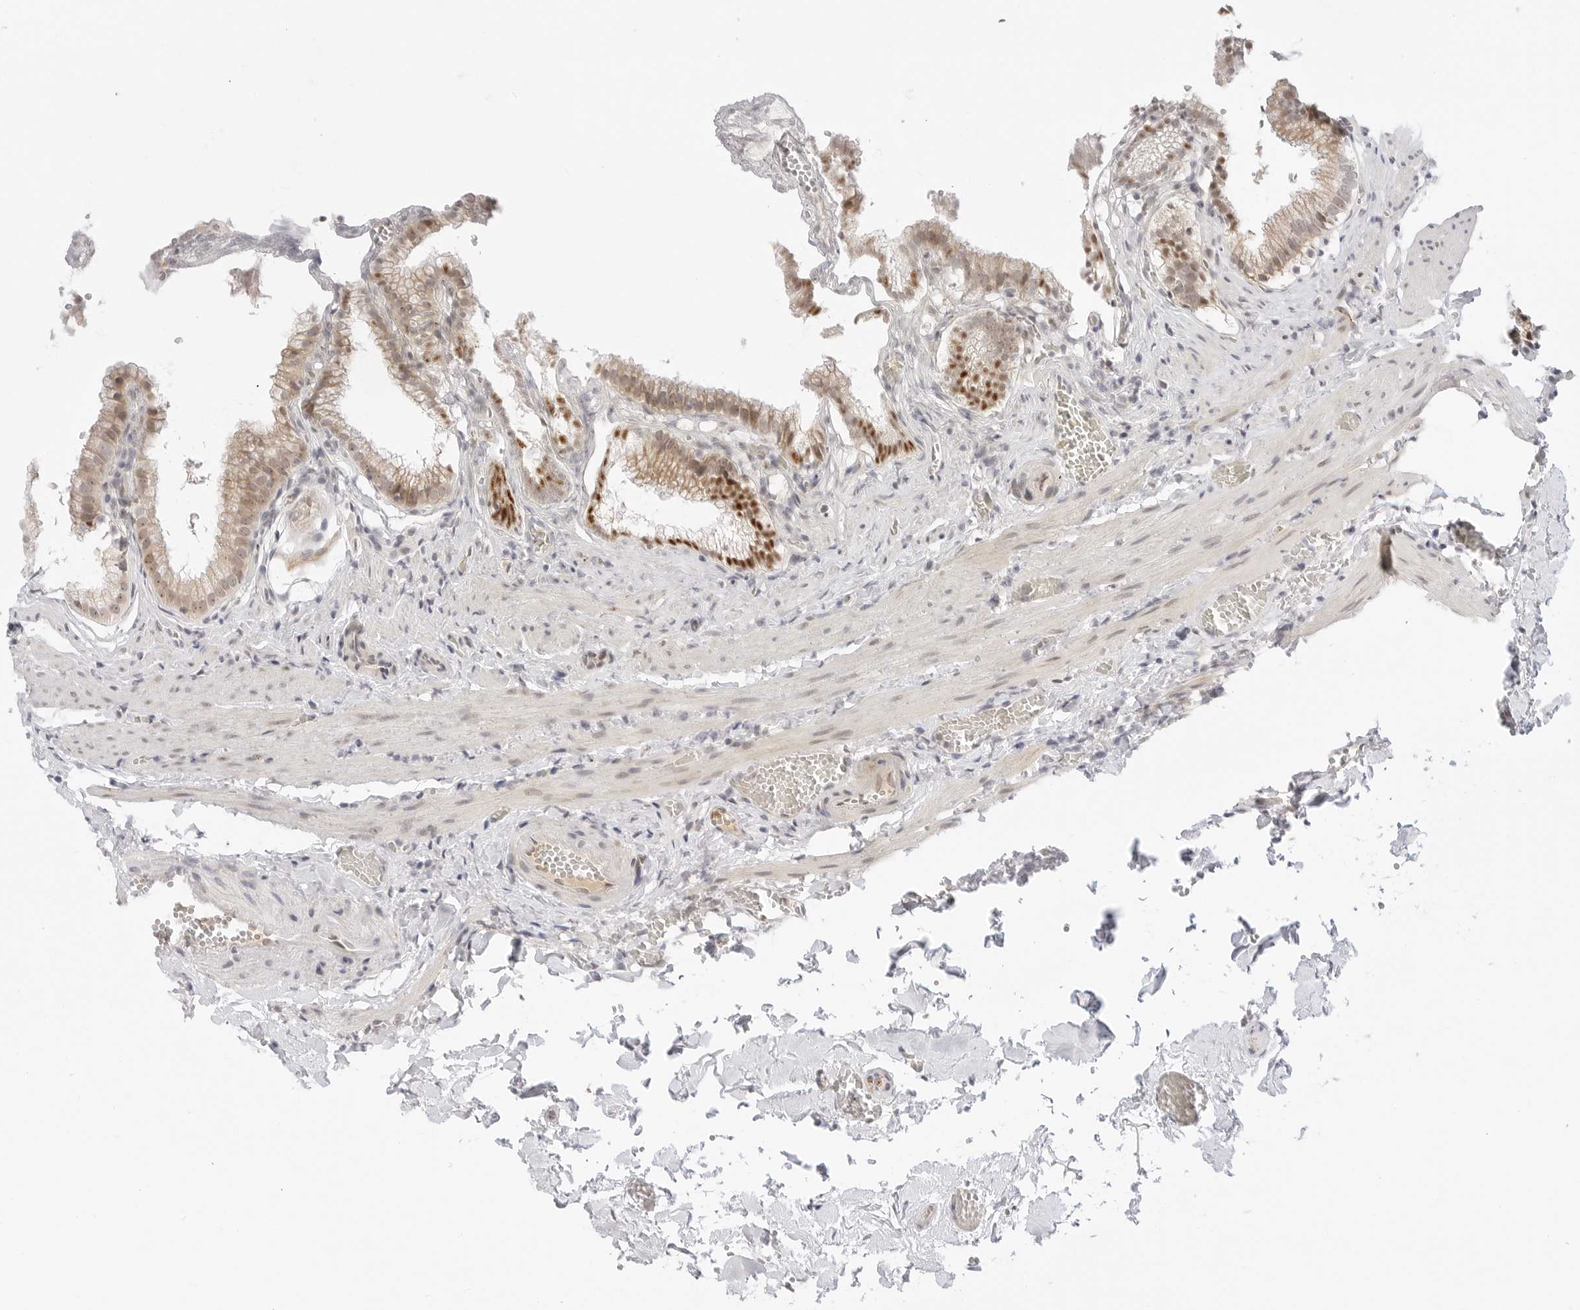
{"staining": {"intensity": "moderate", "quantity": ">75%", "location": "cytoplasmic/membranous,nuclear"}, "tissue": "gallbladder", "cell_type": "Glandular cells", "image_type": "normal", "snomed": [{"axis": "morphology", "description": "Normal tissue, NOS"}, {"axis": "topography", "description": "Gallbladder"}], "caption": "The histopathology image displays immunohistochemical staining of benign gallbladder. There is moderate cytoplasmic/membranous,nuclear positivity is seen in about >75% of glandular cells. The protein of interest is stained brown, and the nuclei are stained in blue (DAB (3,3'-diaminobenzidine) IHC with brightfield microscopy, high magnification).", "gene": "HIPK3", "patient": {"sex": "male", "age": 38}}